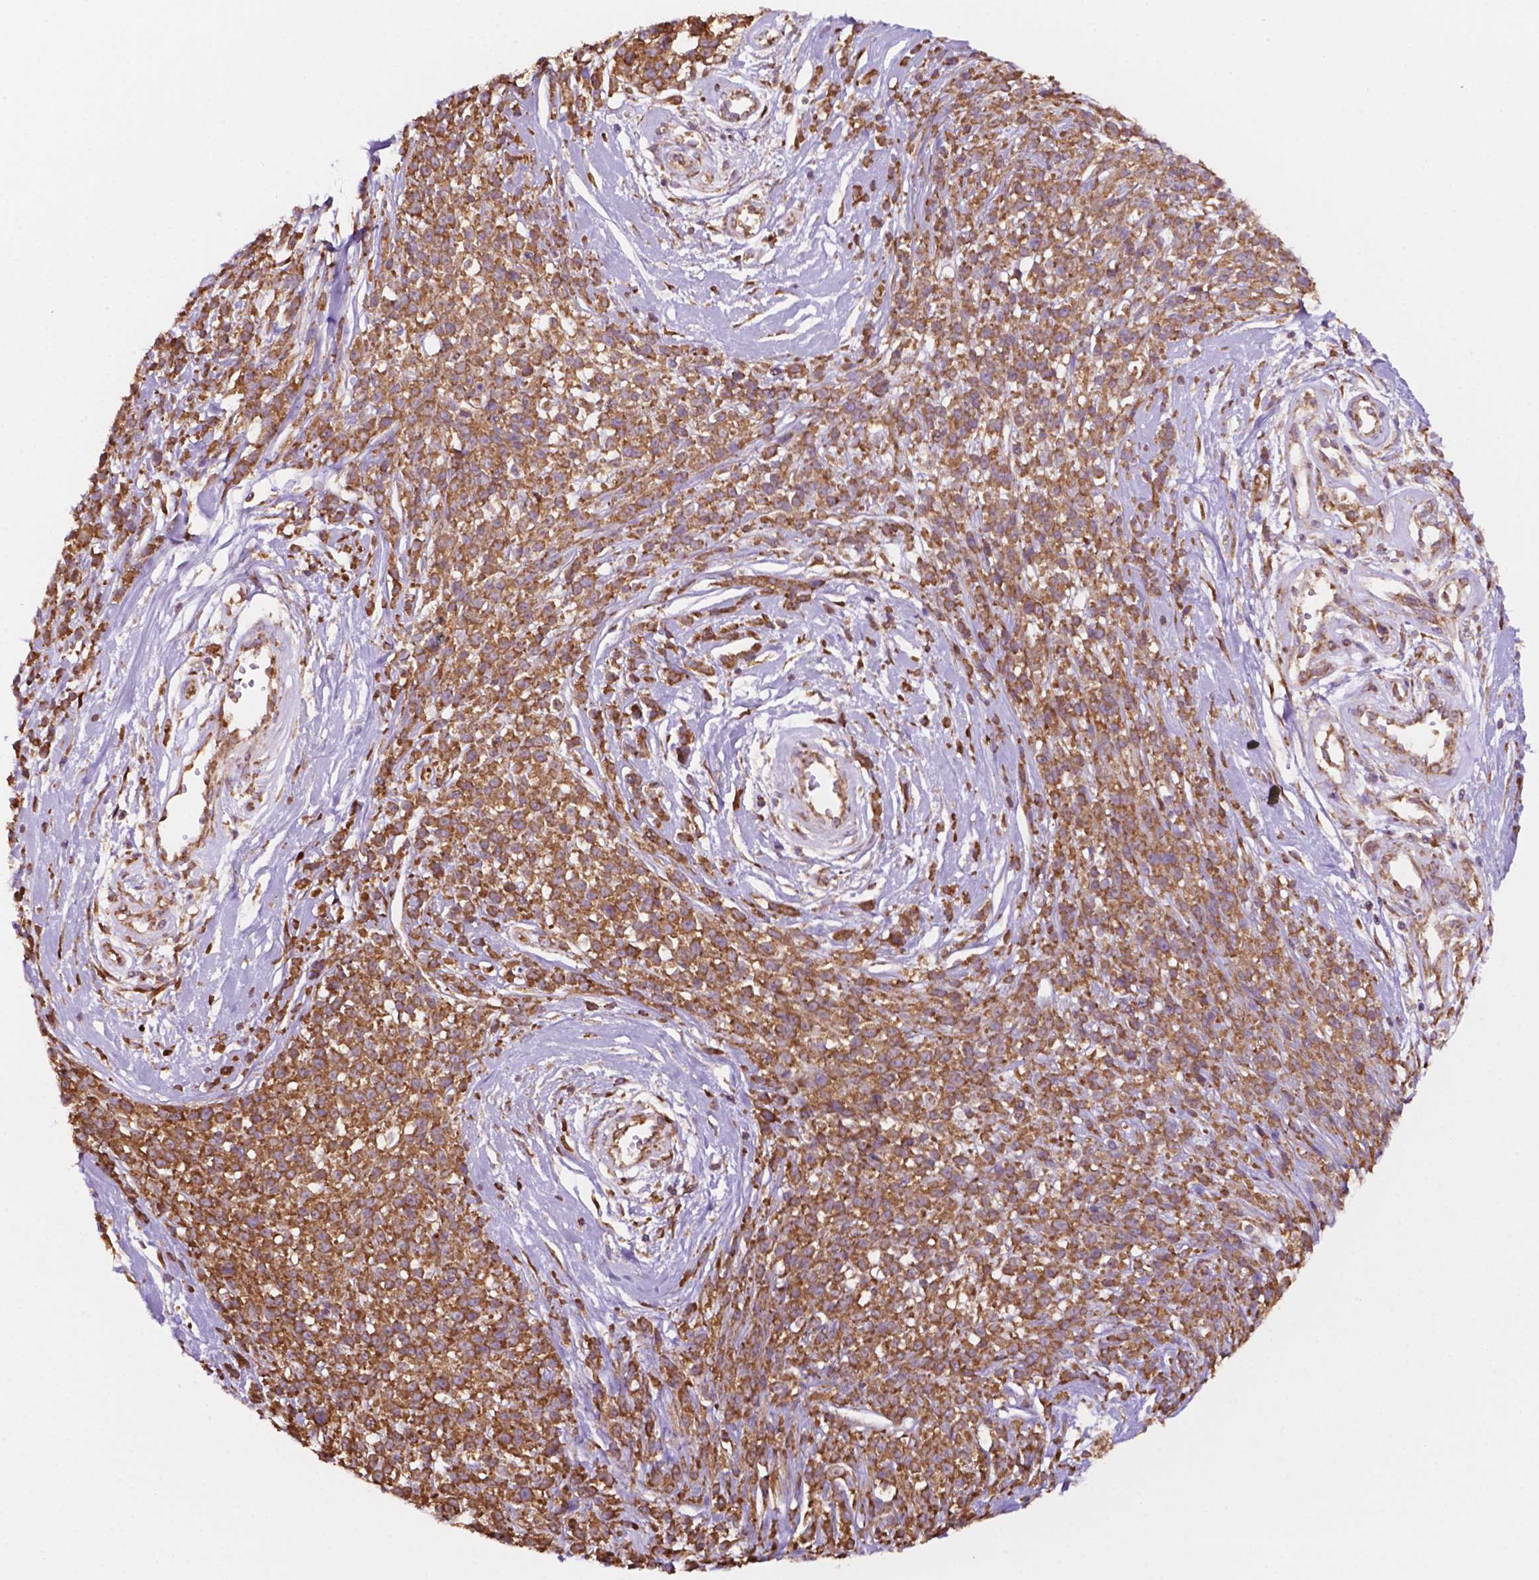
{"staining": {"intensity": "moderate", "quantity": ">75%", "location": "cytoplasmic/membranous"}, "tissue": "melanoma", "cell_type": "Tumor cells", "image_type": "cancer", "snomed": [{"axis": "morphology", "description": "Malignant melanoma, NOS"}, {"axis": "topography", "description": "Skin"}, {"axis": "topography", "description": "Skin of trunk"}], "caption": "IHC (DAB (3,3'-diaminobenzidine)) staining of human melanoma demonstrates moderate cytoplasmic/membranous protein positivity in about >75% of tumor cells. The staining was performed using DAB (3,3'-diaminobenzidine) to visualize the protein expression in brown, while the nuclei were stained in blue with hematoxylin (Magnification: 20x).", "gene": "RPL29", "patient": {"sex": "male", "age": 74}}